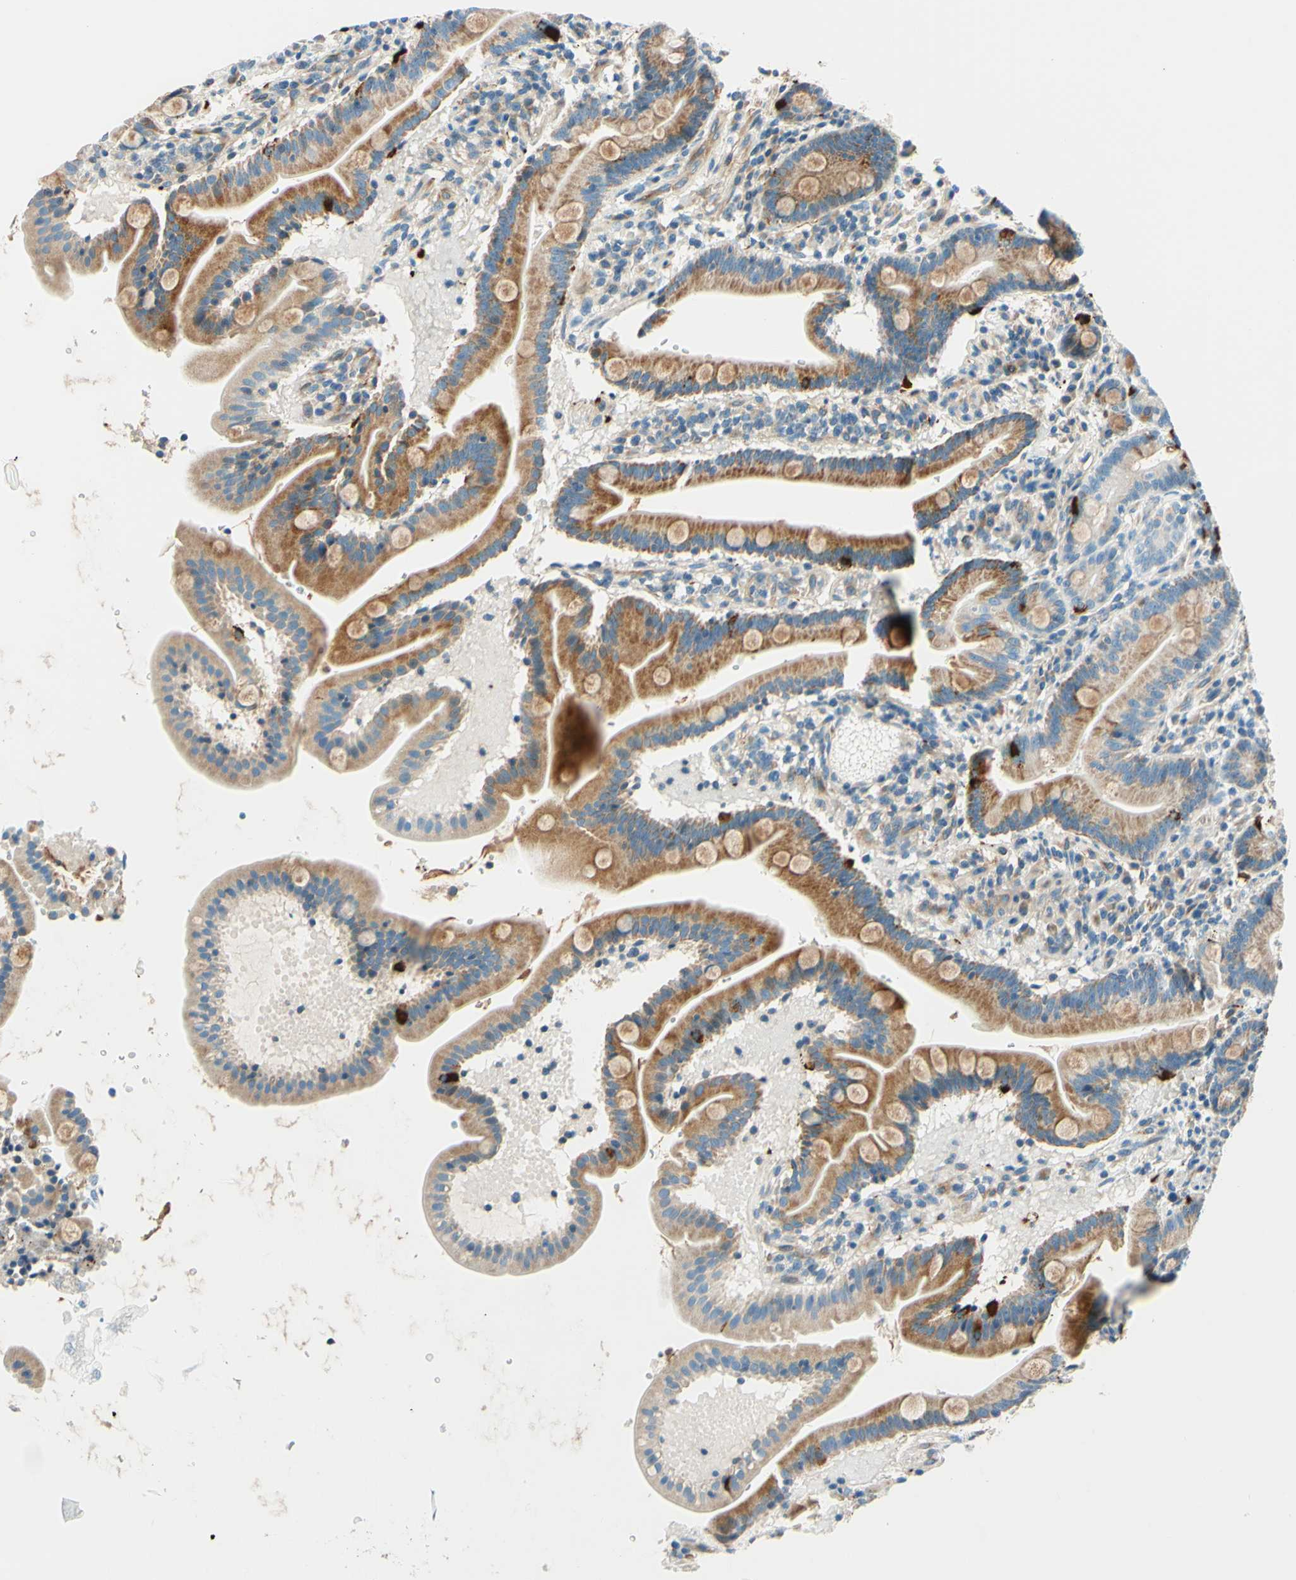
{"staining": {"intensity": "moderate", "quantity": ">75%", "location": "cytoplasmic/membranous"}, "tissue": "duodenum", "cell_type": "Glandular cells", "image_type": "normal", "snomed": [{"axis": "morphology", "description": "Normal tissue, NOS"}, {"axis": "topography", "description": "Duodenum"}], "caption": "Glandular cells display medium levels of moderate cytoplasmic/membranous positivity in about >75% of cells in benign human duodenum.", "gene": "TAOK2", "patient": {"sex": "male", "age": 54}}